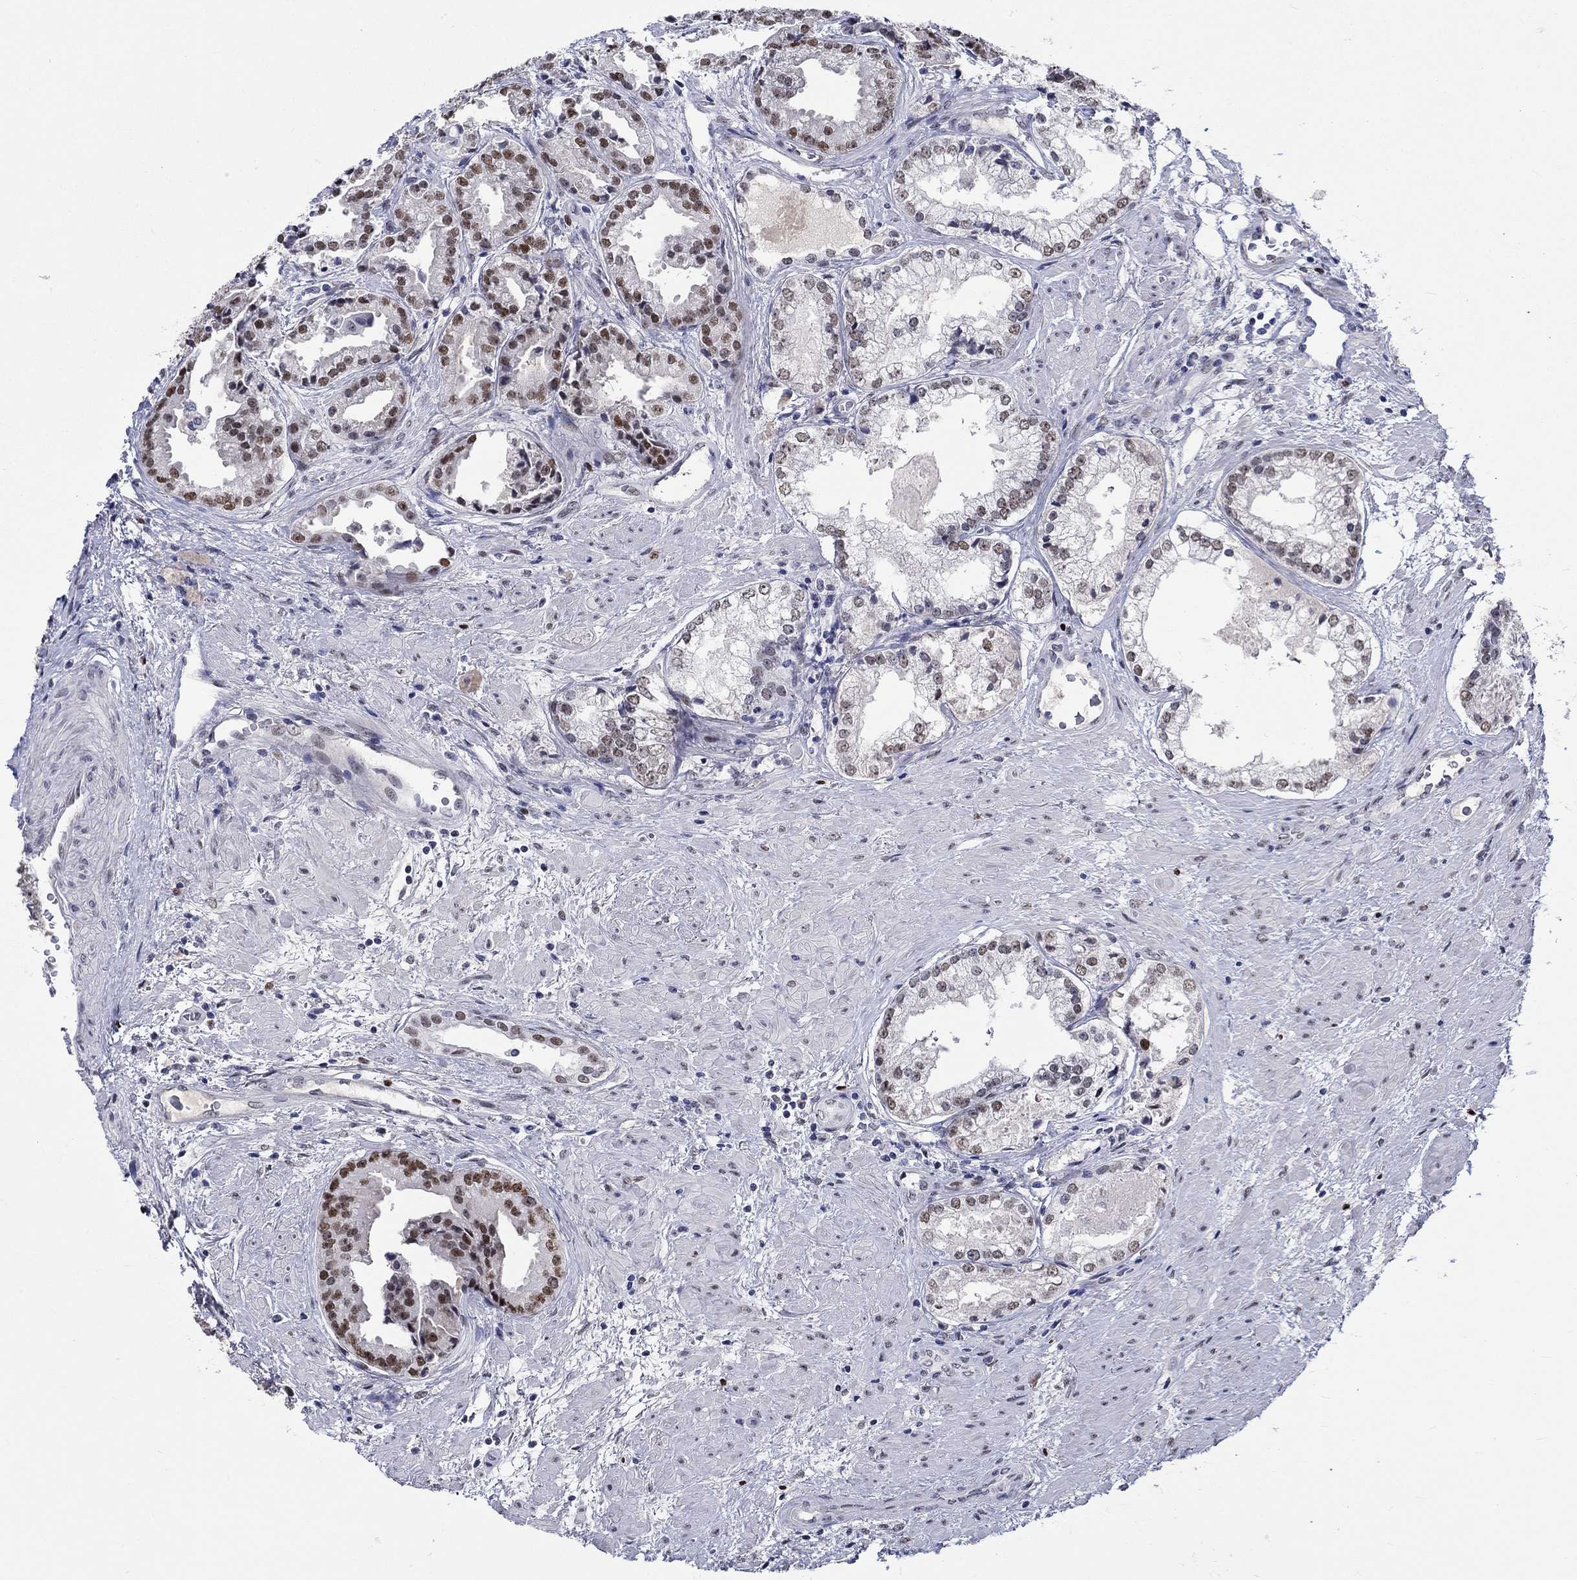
{"staining": {"intensity": "moderate", "quantity": "25%-75%", "location": "nuclear"}, "tissue": "prostate cancer", "cell_type": "Tumor cells", "image_type": "cancer", "snomed": [{"axis": "morphology", "description": "Adenocarcinoma, NOS"}, {"axis": "morphology", "description": "Adenocarcinoma, High grade"}, {"axis": "topography", "description": "Prostate"}], "caption": "The image exhibits a brown stain indicating the presence of a protein in the nuclear of tumor cells in prostate cancer.", "gene": "GATA2", "patient": {"sex": "male", "age": 64}}